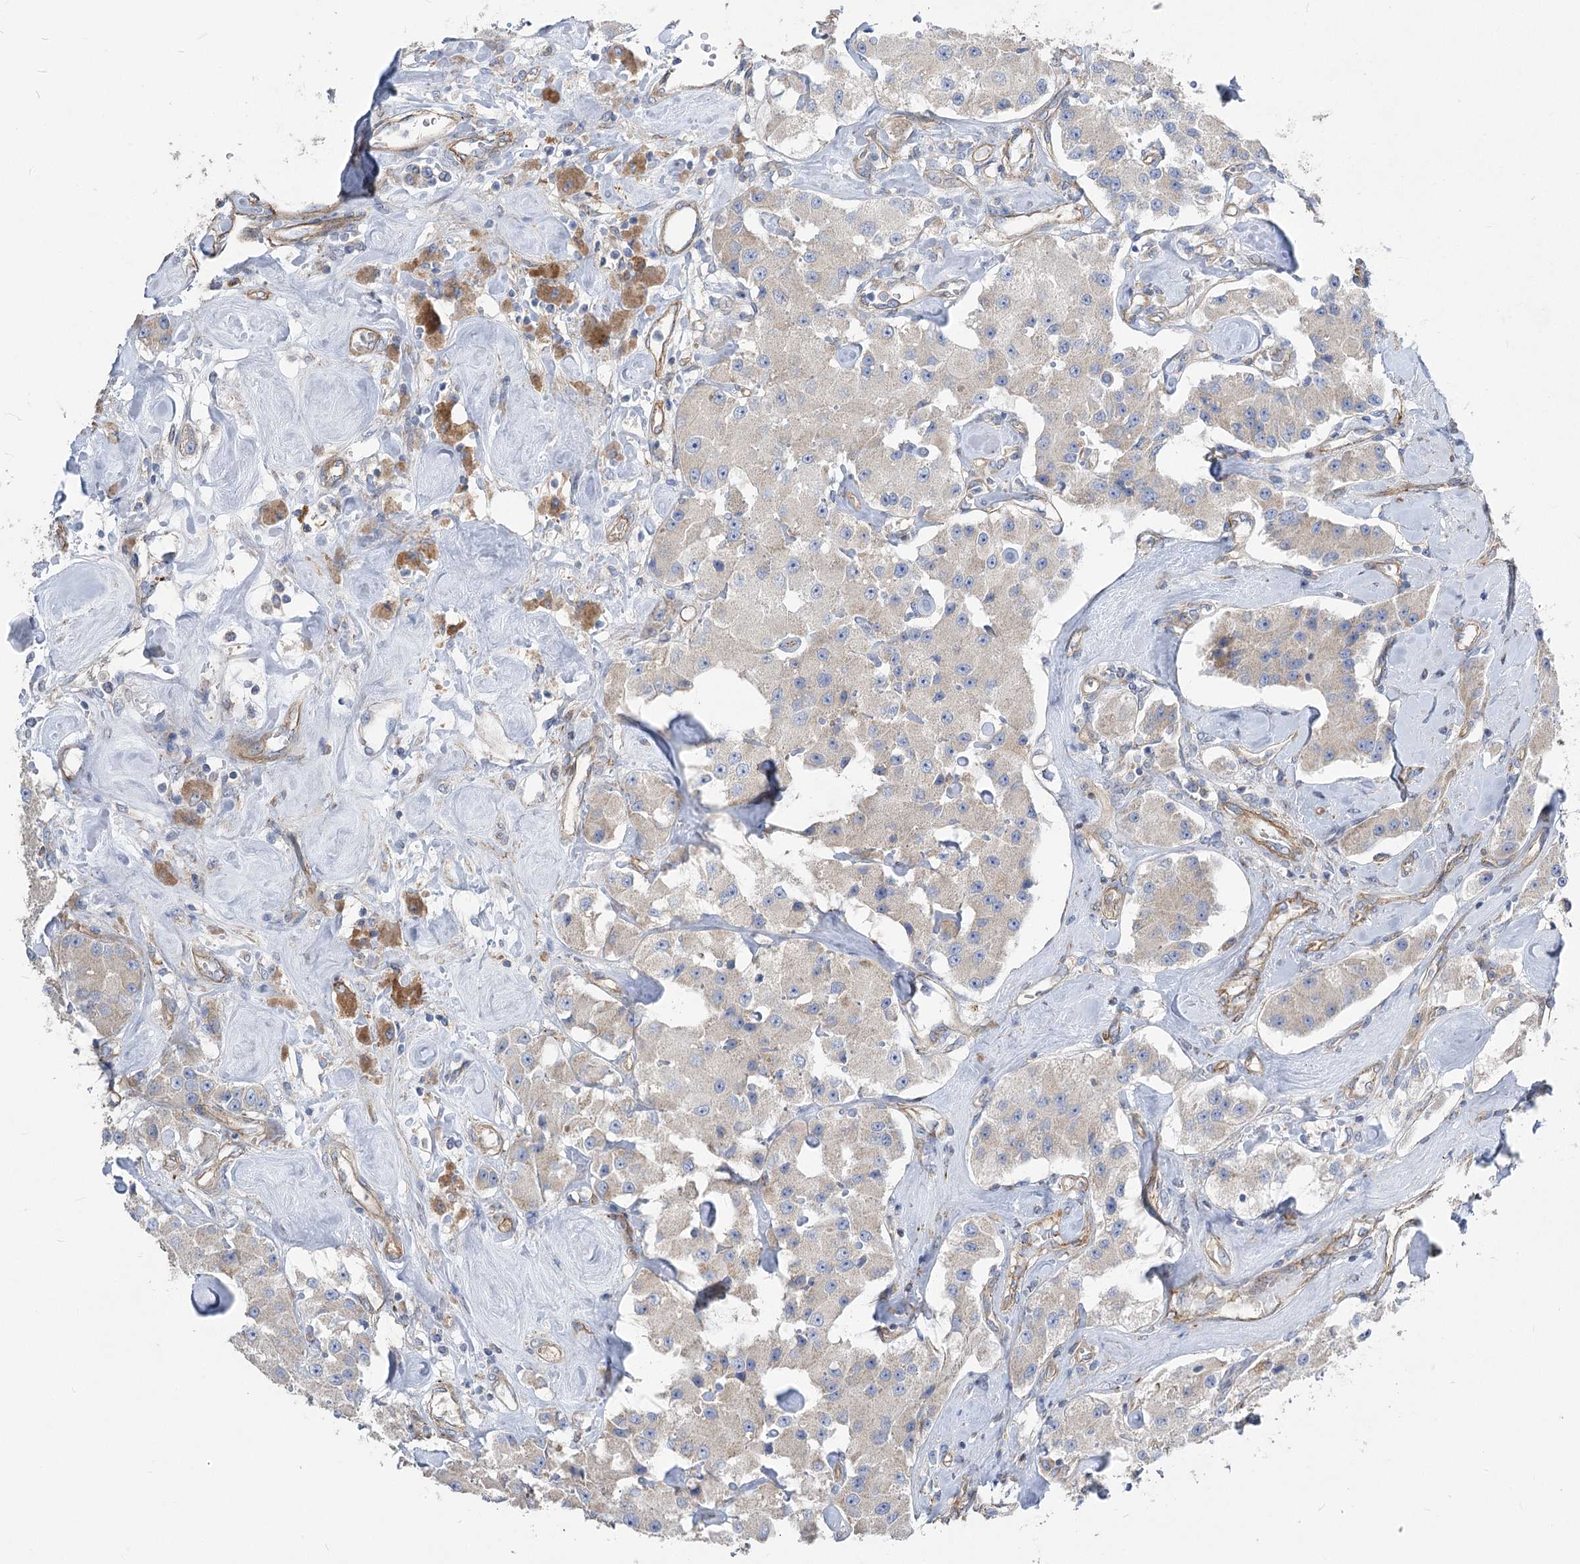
{"staining": {"intensity": "negative", "quantity": "none", "location": "none"}, "tissue": "carcinoid", "cell_type": "Tumor cells", "image_type": "cancer", "snomed": [{"axis": "morphology", "description": "Carcinoid, malignant, NOS"}, {"axis": "topography", "description": "Pancreas"}], "caption": "An IHC image of carcinoid is shown. There is no staining in tumor cells of carcinoid. The staining is performed using DAB brown chromogen with nuclei counter-stained in using hematoxylin.", "gene": "RMDN2", "patient": {"sex": "male", "age": 41}}